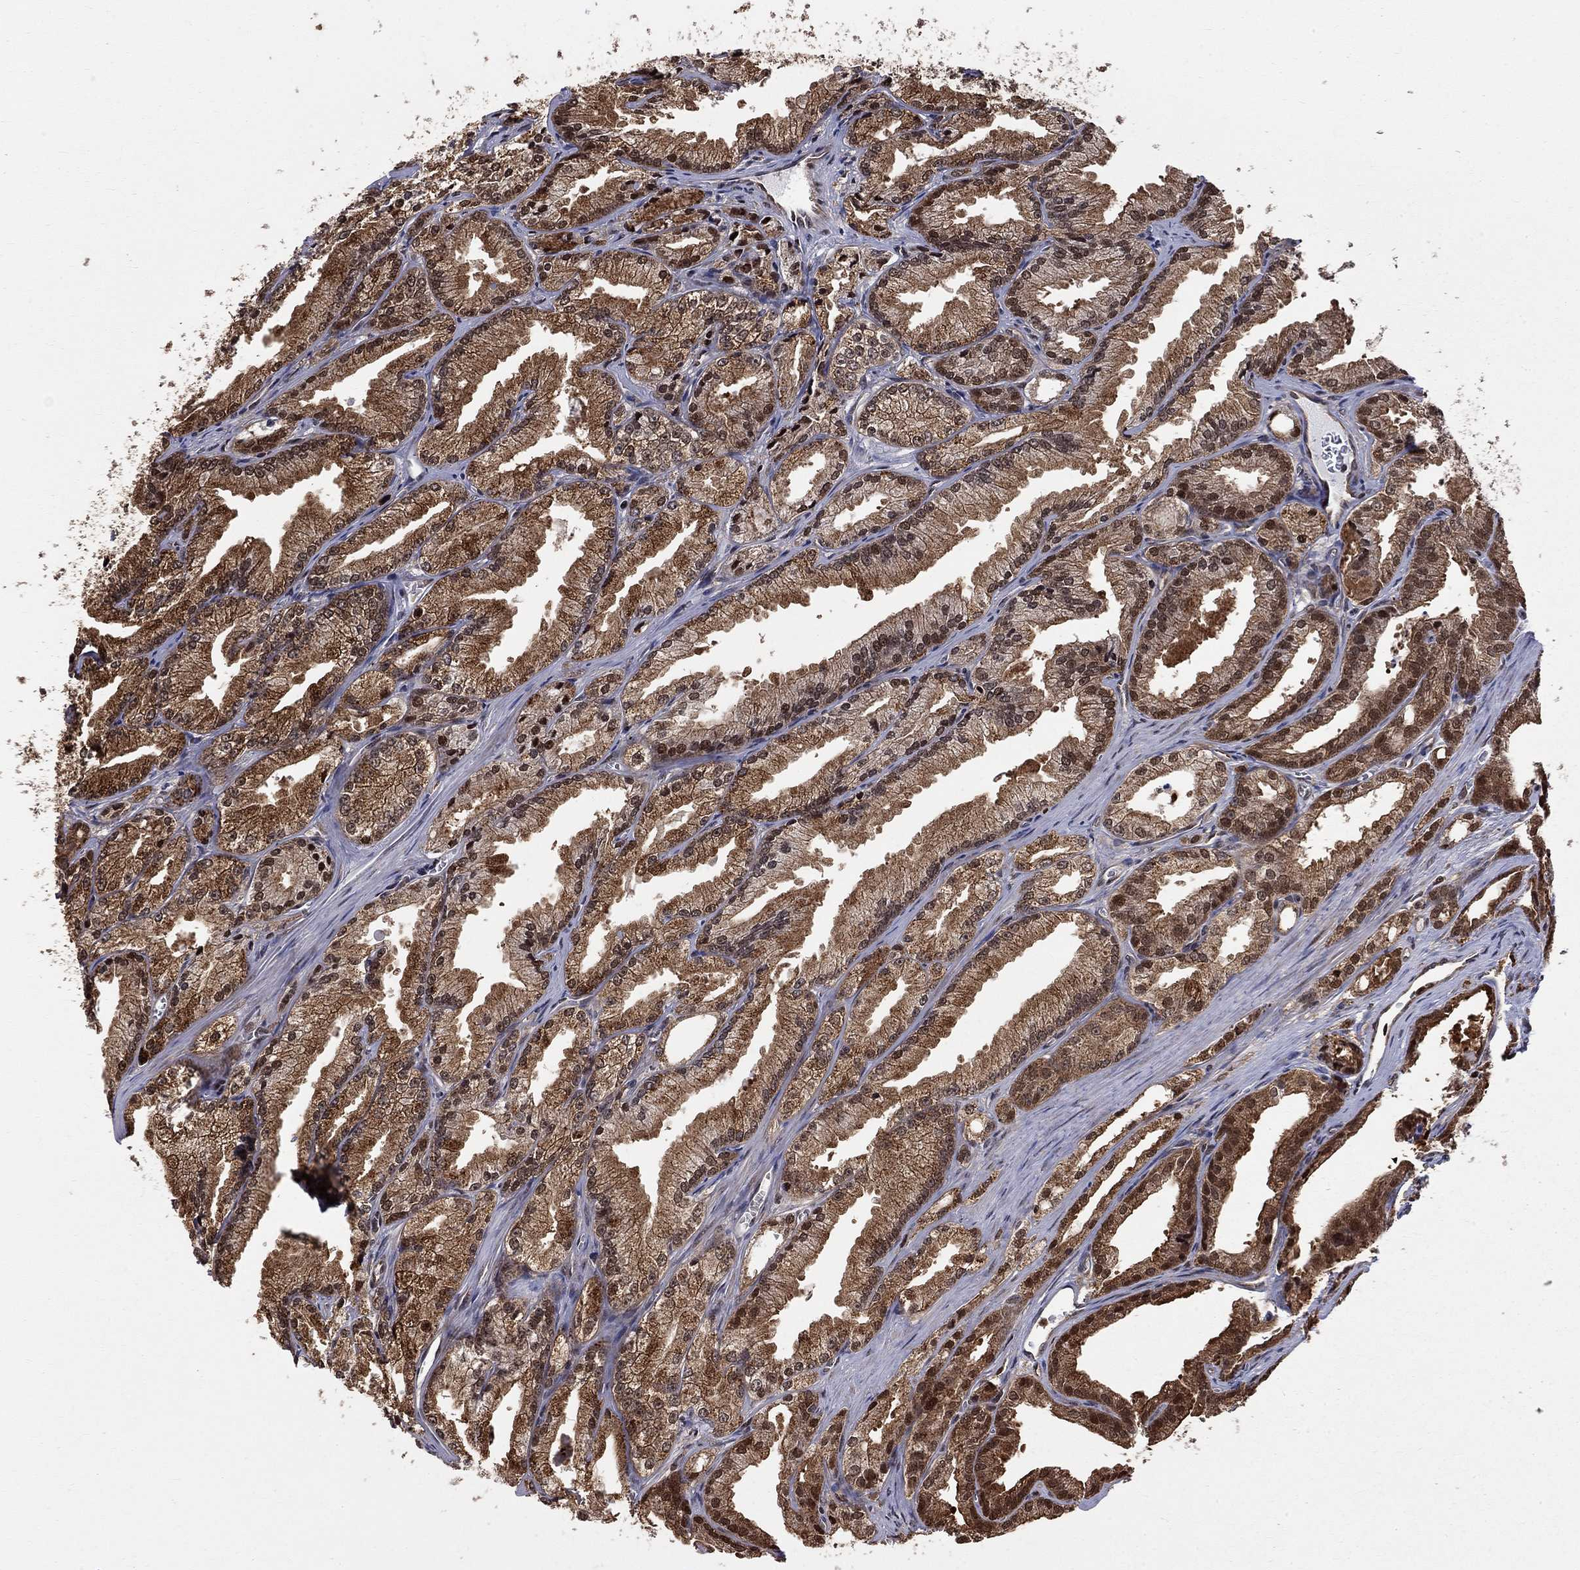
{"staining": {"intensity": "strong", "quantity": ">75%", "location": "cytoplasmic/membranous"}, "tissue": "prostate cancer", "cell_type": "Tumor cells", "image_type": "cancer", "snomed": [{"axis": "morphology", "description": "Adenocarcinoma, NOS"}, {"axis": "morphology", "description": "Adenocarcinoma, High grade"}, {"axis": "topography", "description": "Prostate"}], "caption": "Adenocarcinoma (high-grade) (prostate) stained with a brown dye reveals strong cytoplasmic/membranous positive staining in approximately >75% of tumor cells.", "gene": "ELOB", "patient": {"sex": "male", "age": 70}}